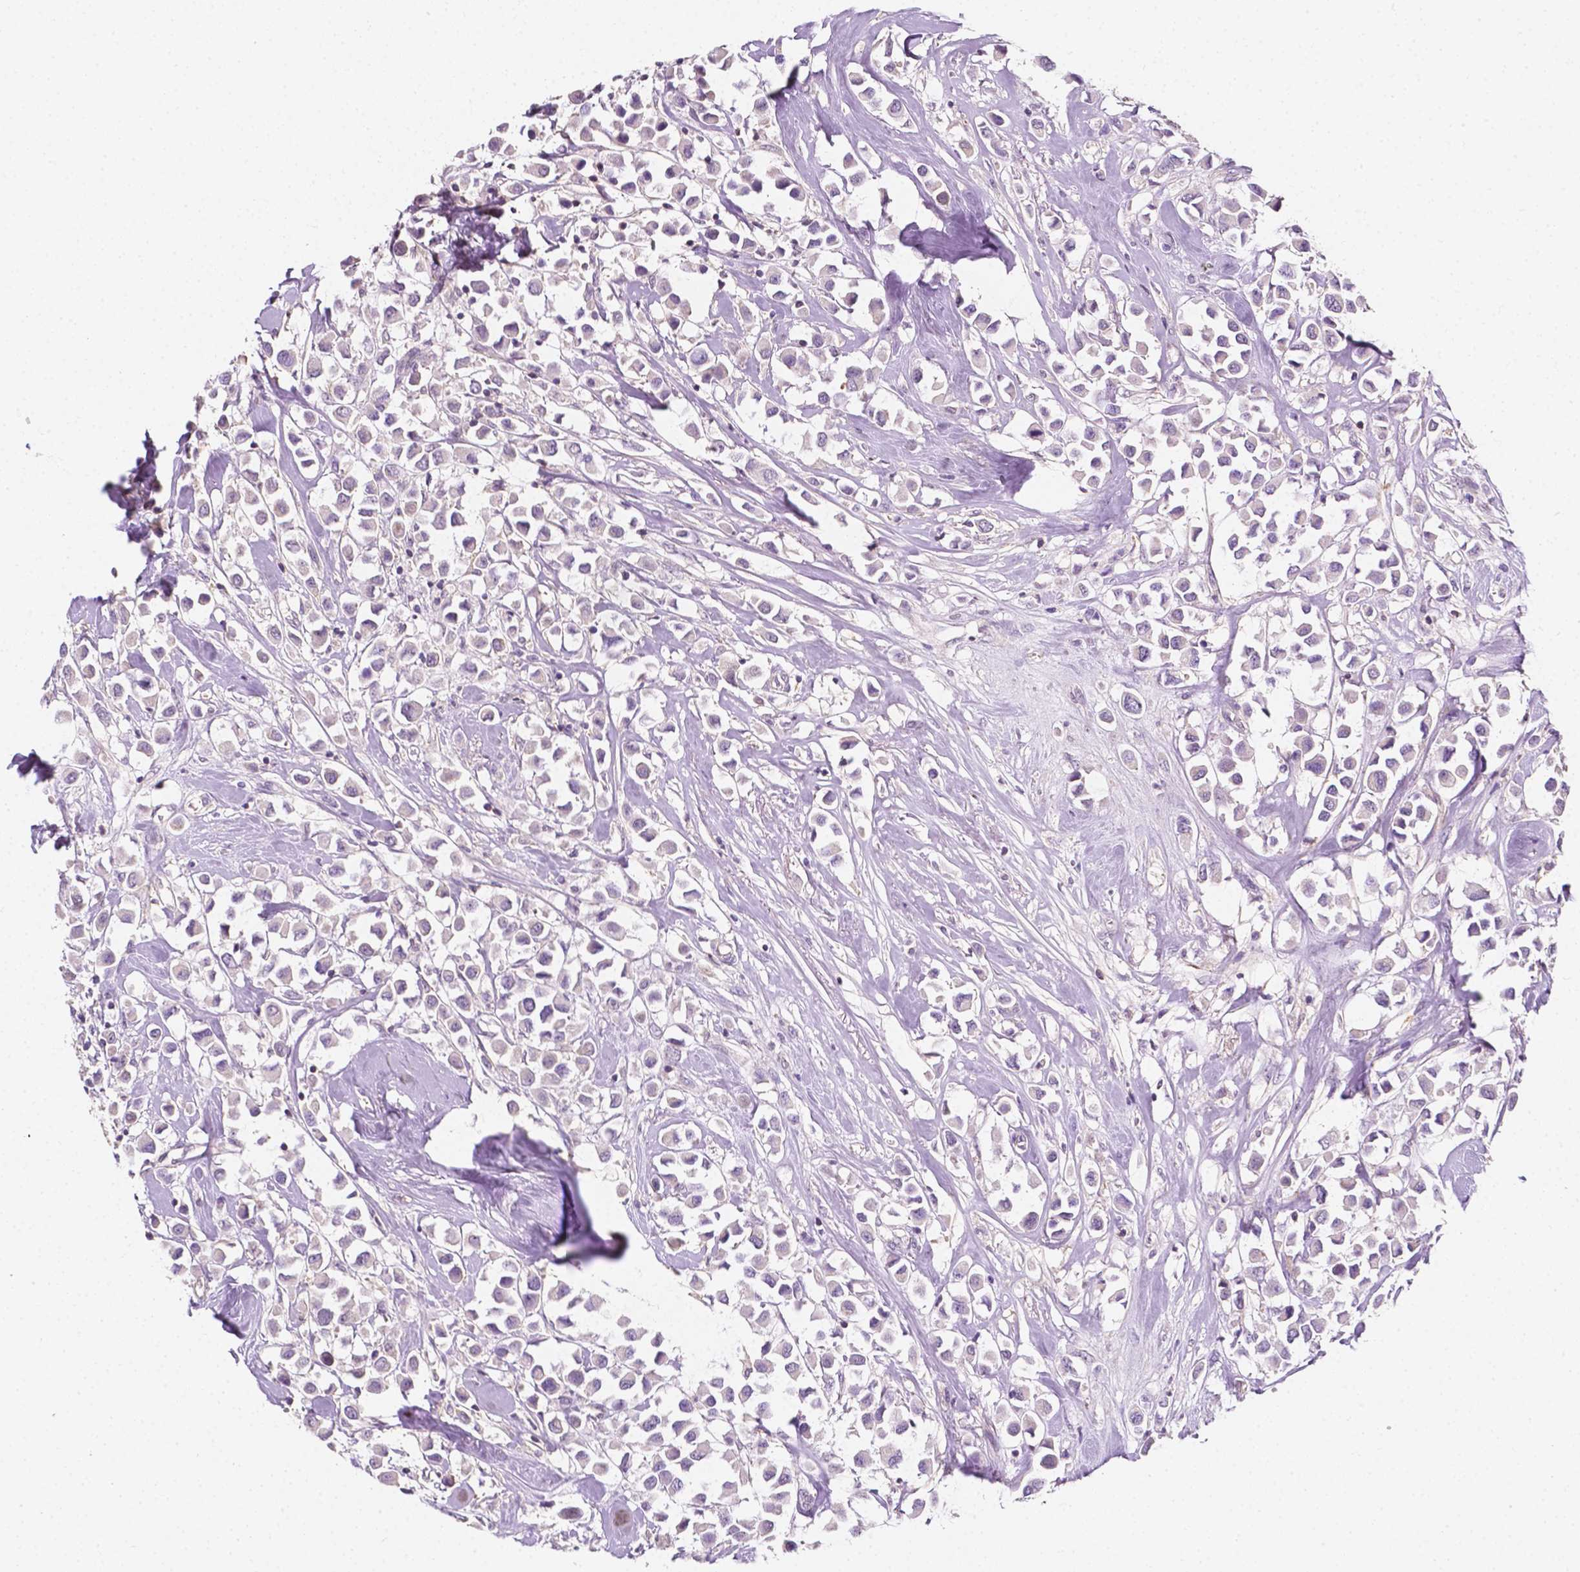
{"staining": {"intensity": "negative", "quantity": "none", "location": "none"}, "tissue": "breast cancer", "cell_type": "Tumor cells", "image_type": "cancer", "snomed": [{"axis": "morphology", "description": "Duct carcinoma"}, {"axis": "topography", "description": "Breast"}], "caption": "Tumor cells are negative for brown protein staining in breast cancer.", "gene": "EGFR", "patient": {"sex": "female", "age": 61}}